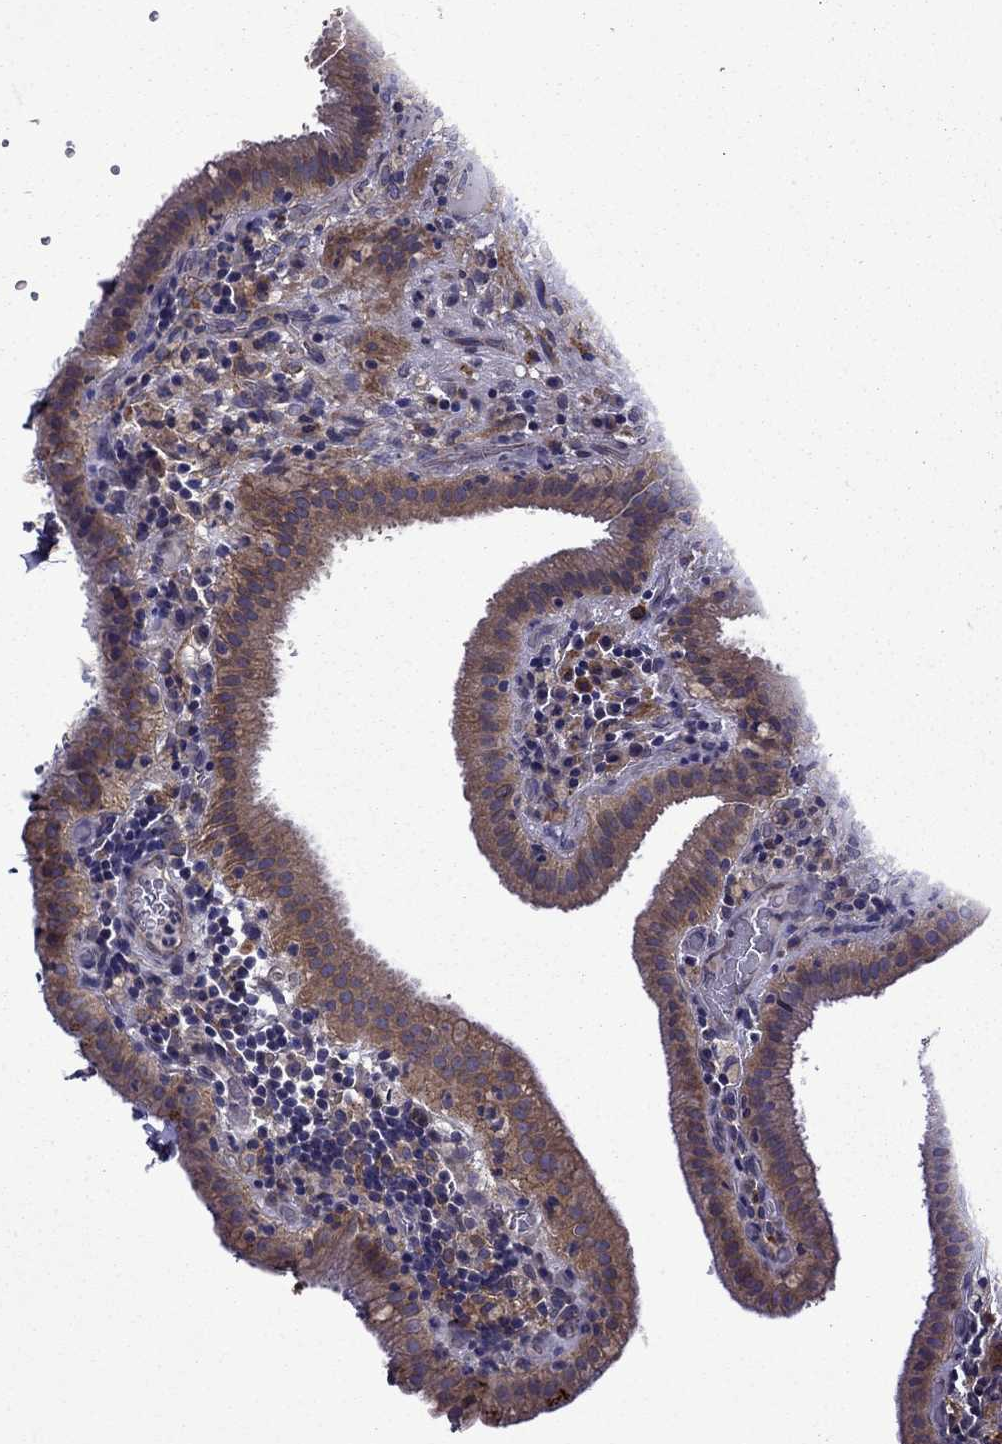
{"staining": {"intensity": "strong", "quantity": ">75%", "location": "cytoplasmic/membranous"}, "tissue": "gallbladder", "cell_type": "Glandular cells", "image_type": "normal", "snomed": [{"axis": "morphology", "description": "Normal tissue, NOS"}, {"axis": "topography", "description": "Gallbladder"}], "caption": "Benign gallbladder shows strong cytoplasmic/membranous positivity in approximately >75% of glandular cells, visualized by immunohistochemistry.", "gene": "ITGB1", "patient": {"sex": "male", "age": 62}}